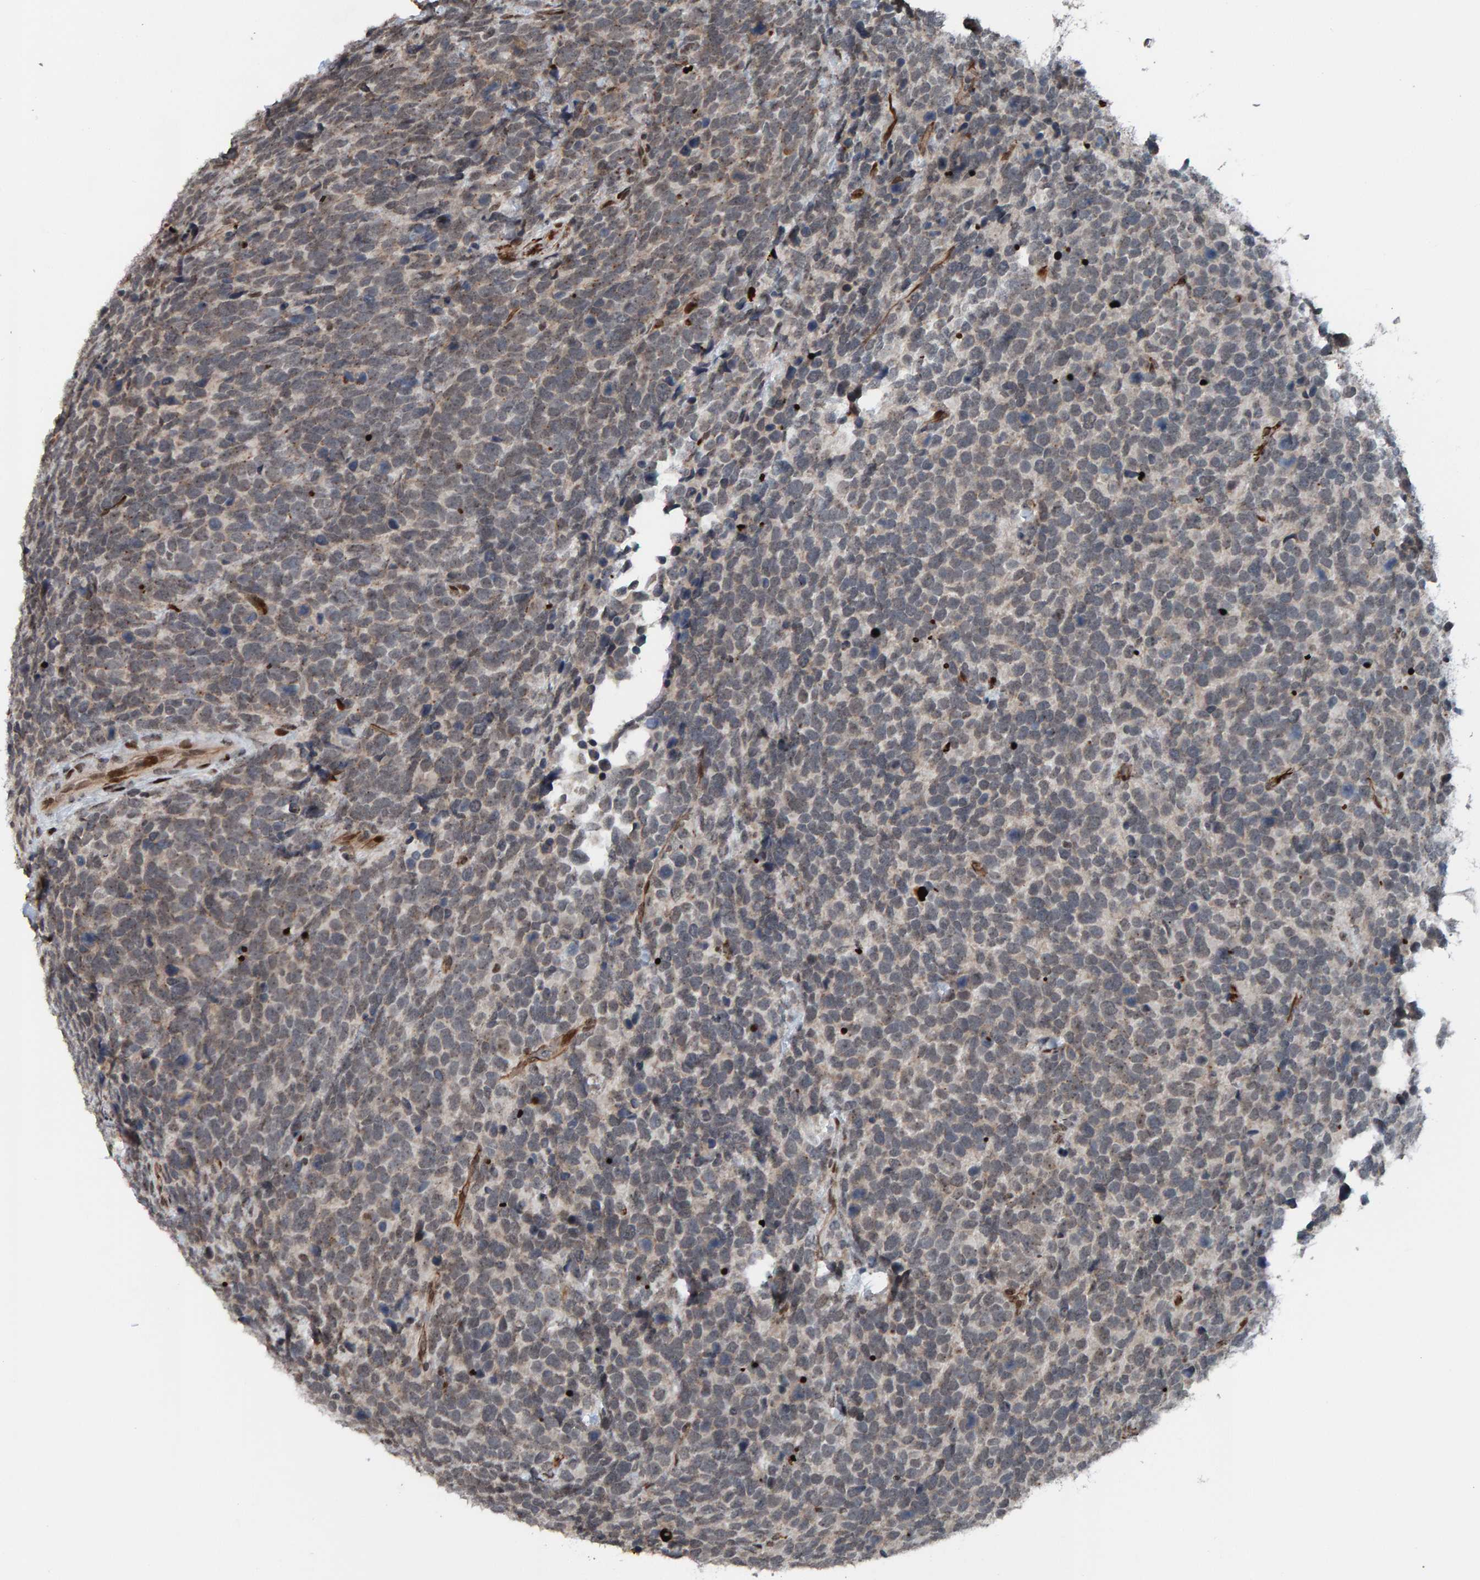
{"staining": {"intensity": "weak", "quantity": "25%-75%", "location": "cytoplasmic/membranous"}, "tissue": "urothelial cancer", "cell_type": "Tumor cells", "image_type": "cancer", "snomed": [{"axis": "morphology", "description": "Urothelial carcinoma, High grade"}, {"axis": "topography", "description": "Urinary bladder"}], "caption": "Immunohistochemical staining of human urothelial cancer shows weak cytoplasmic/membranous protein staining in approximately 25%-75% of tumor cells.", "gene": "ZNF366", "patient": {"sex": "female", "age": 82}}